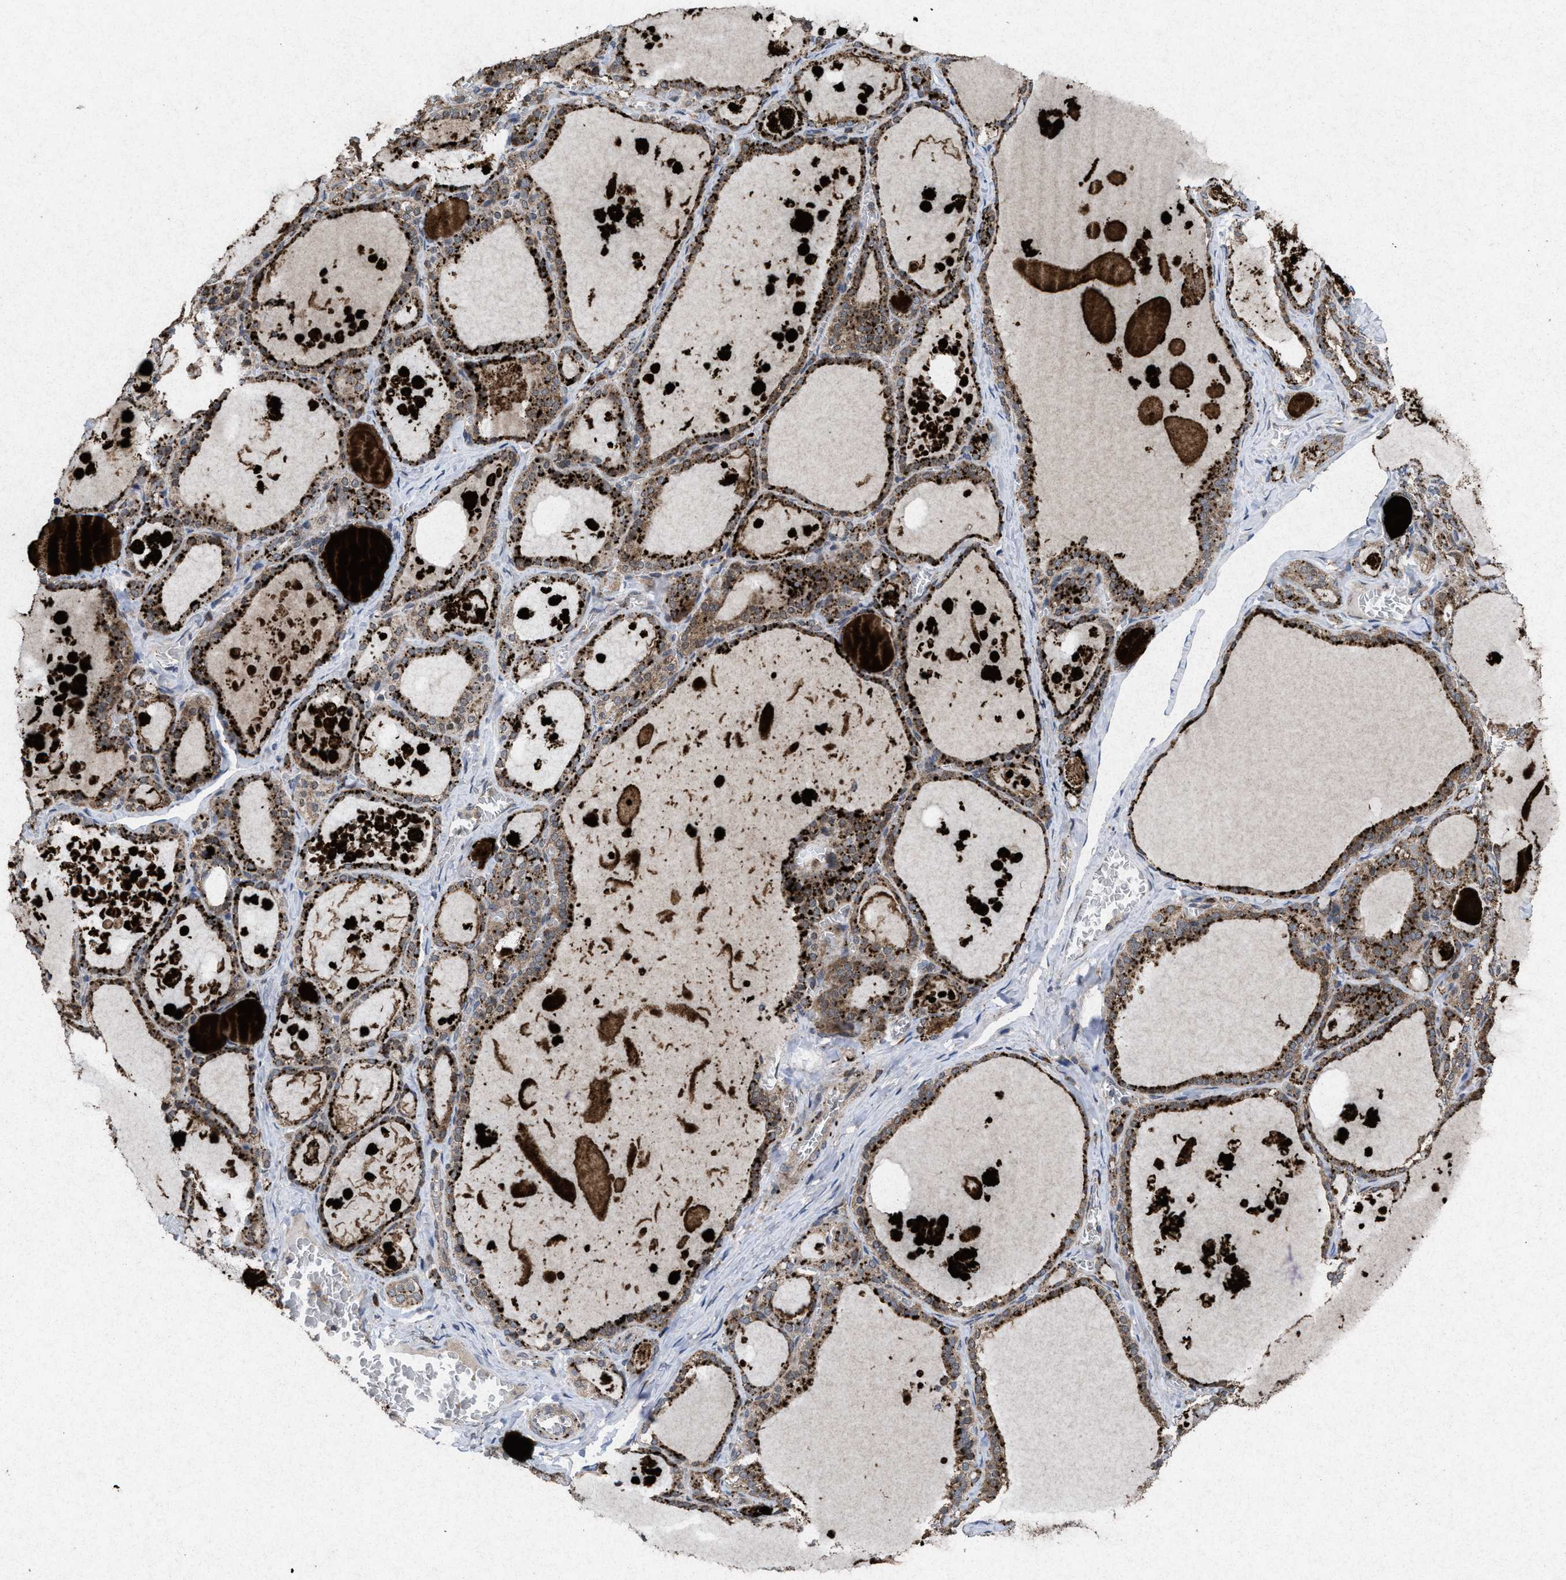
{"staining": {"intensity": "moderate", "quantity": ">75%", "location": "cytoplasmic/membranous"}, "tissue": "thyroid gland", "cell_type": "Glandular cells", "image_type": "normal", "snomed": [{"axis": "morphology", "description": "Normal tissue, NOS"}, {"axis": "topography", "description": "Thyroid gland"}], "caption": "Moderate cytoplasmic/membranous staining for a protein is appreciated in approximately >75% of glandular cells of benign thyroid gland using IHC.", "gene": "MSI2", "patient": {"sex": "male", "age": 56}}